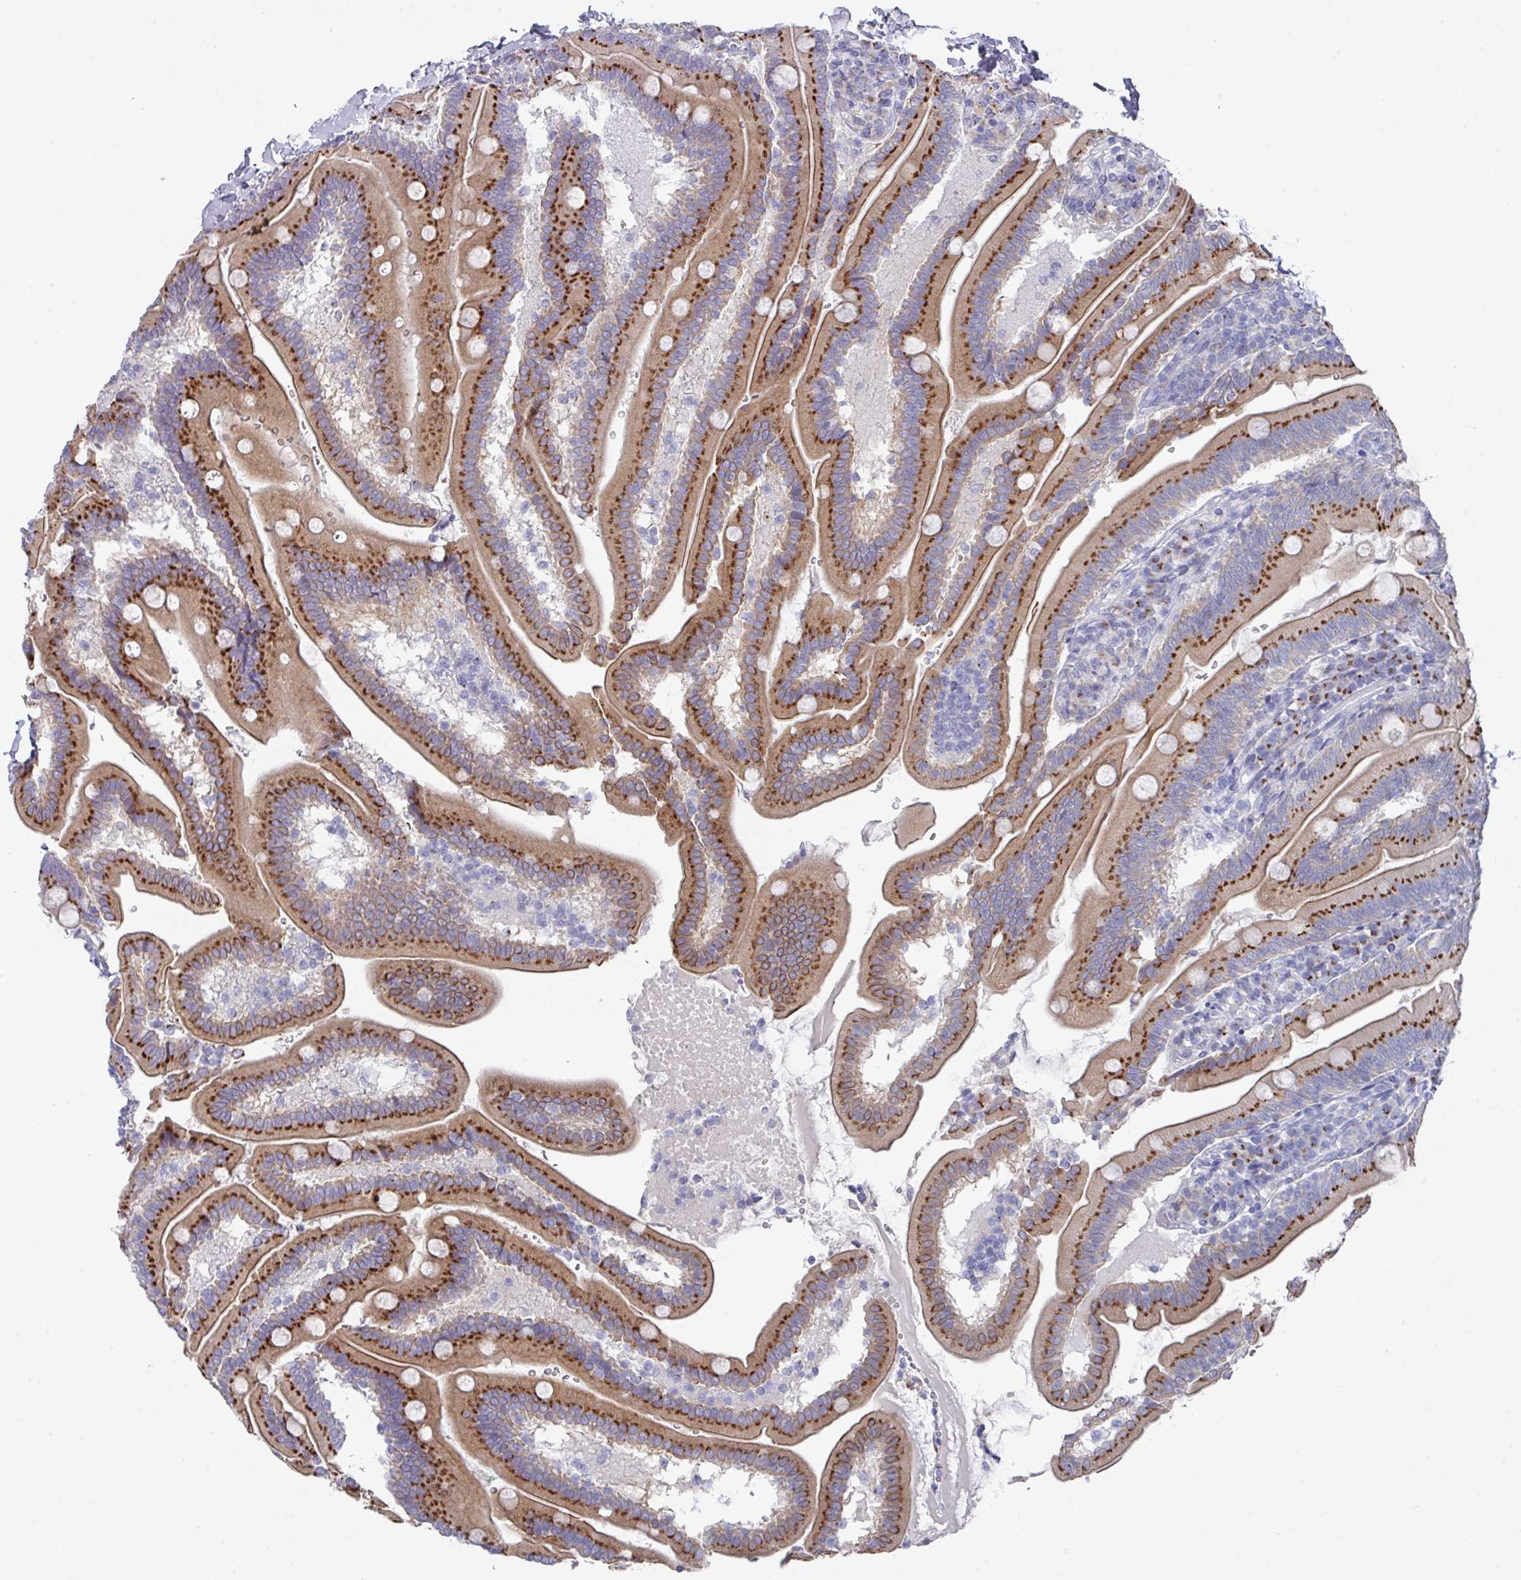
{"staining": {"intensity": "strong", "quantity": "25%-75%", "location": "cytoplasmic/membranous"}, "tissue": "duodenum", "cell_type": "Glandular cells", "image_type": "normal", "snomed": [{"axis": "morphology", "description": "Normal tissue, NOS"}, {"axis": "topography", "description": "Duodenum"}], "caption": "Immunohistochemistry (IHC) micrograph of unremarkable duodenum stained for a protein (brown), which demonstrates high levels of strong cytoplasmic/membranous positivity in about 25%-75% of glandular cells.", "gene": "VKORC1L1", "patient": {"sex": "female", "age": 67}}